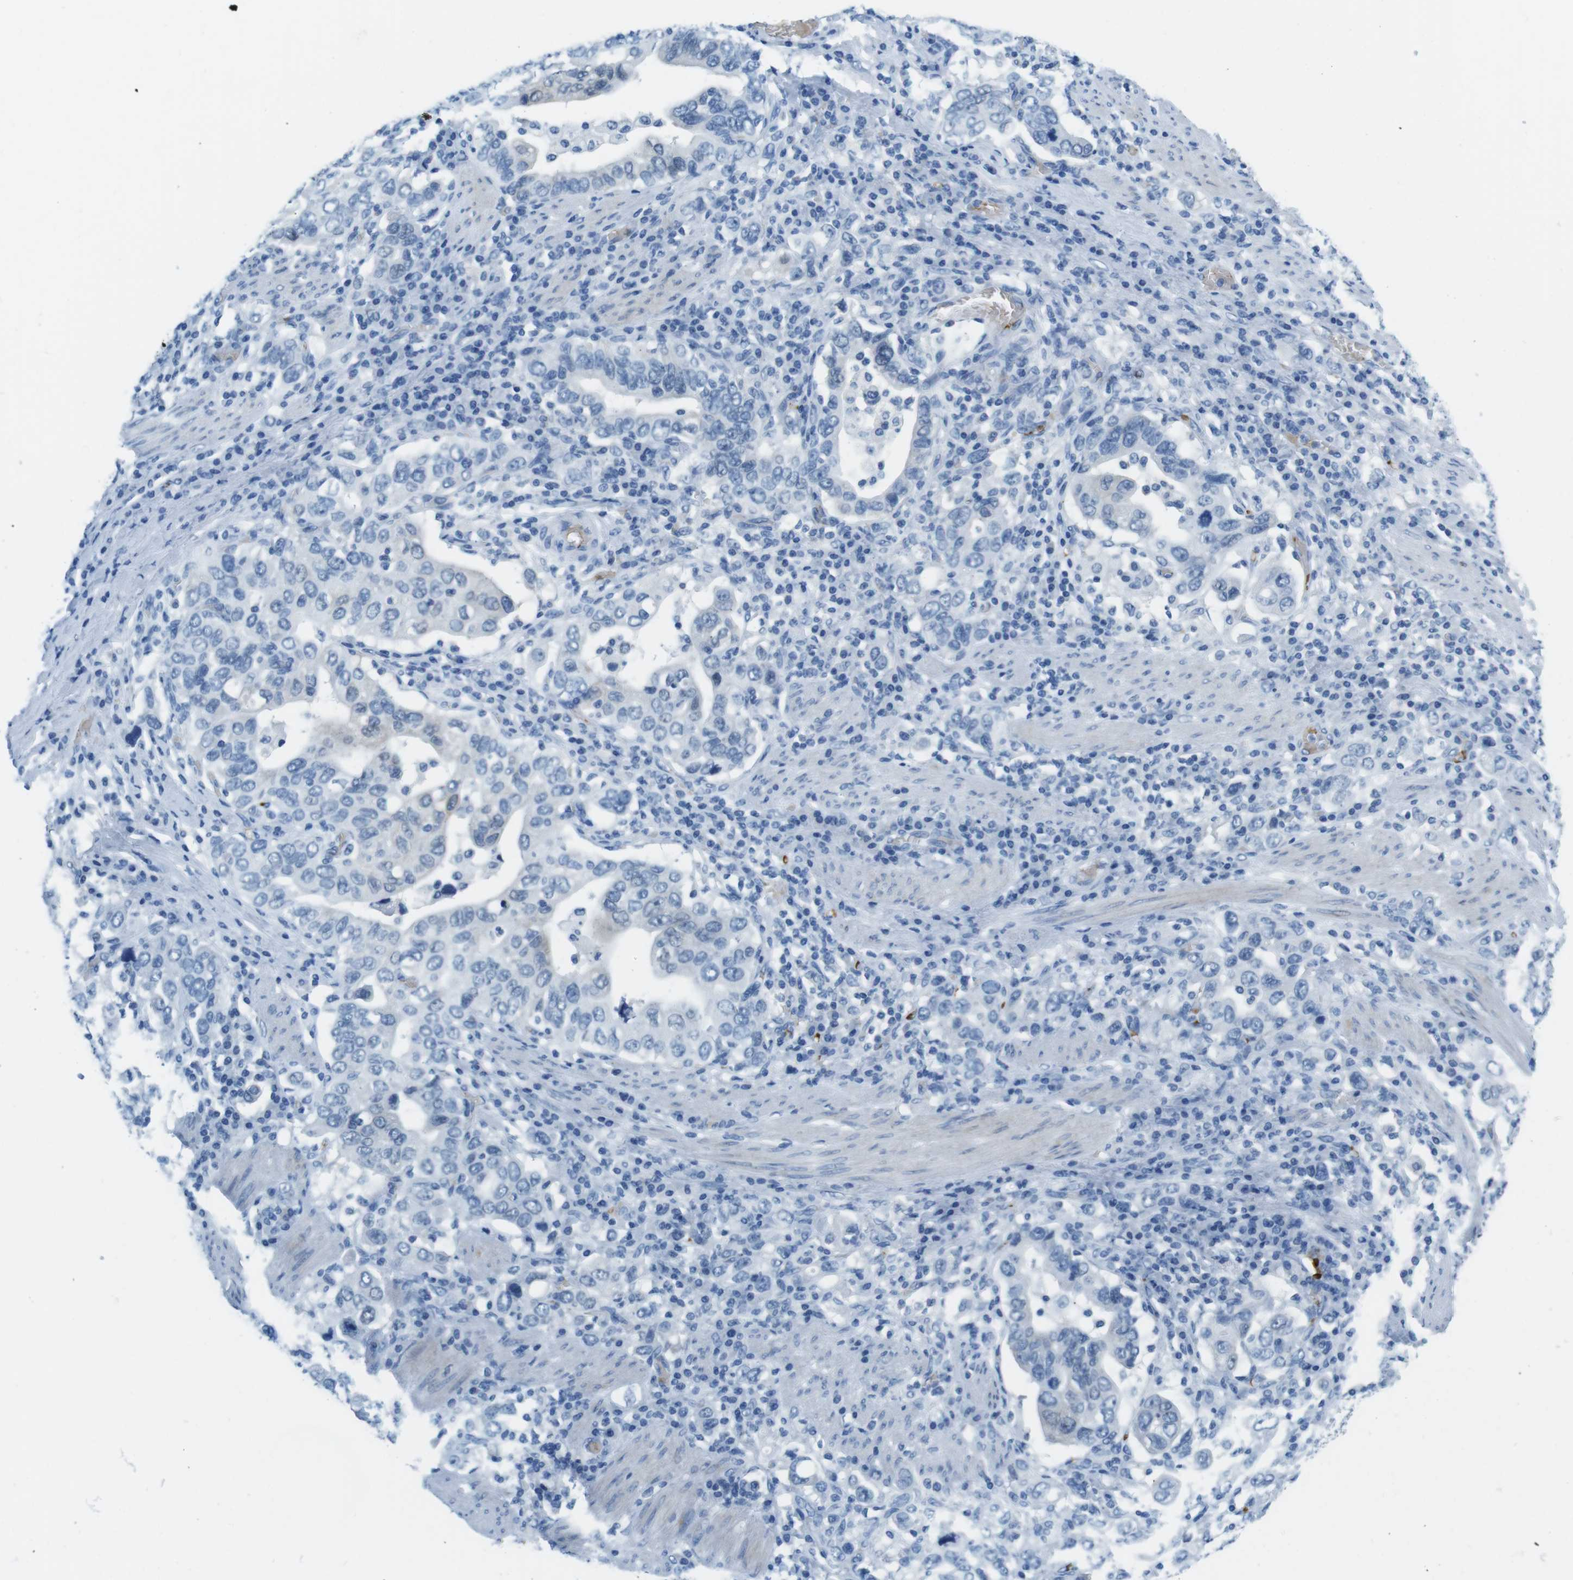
{"staining": {"intensity": "weak", "quantity": "<25%", "location": "nuclear"}, "tissue": "stomach cancer", "cell_type": "Tumor cells", "image_type": "cancer", "snomed": [{"axis": "morphology", "description": "Adenocarcinoma, NOS"}, {"axis": "topography", "description": "Stomach, upper"}], "caption": "An IHC micrograph of stomach adenocarcinoma is shown. There is no staining in tumor cells of stomach adenocarcinoma.", "gene": "TFAP2C", "patient": {"sex": "male", "age": 62}}